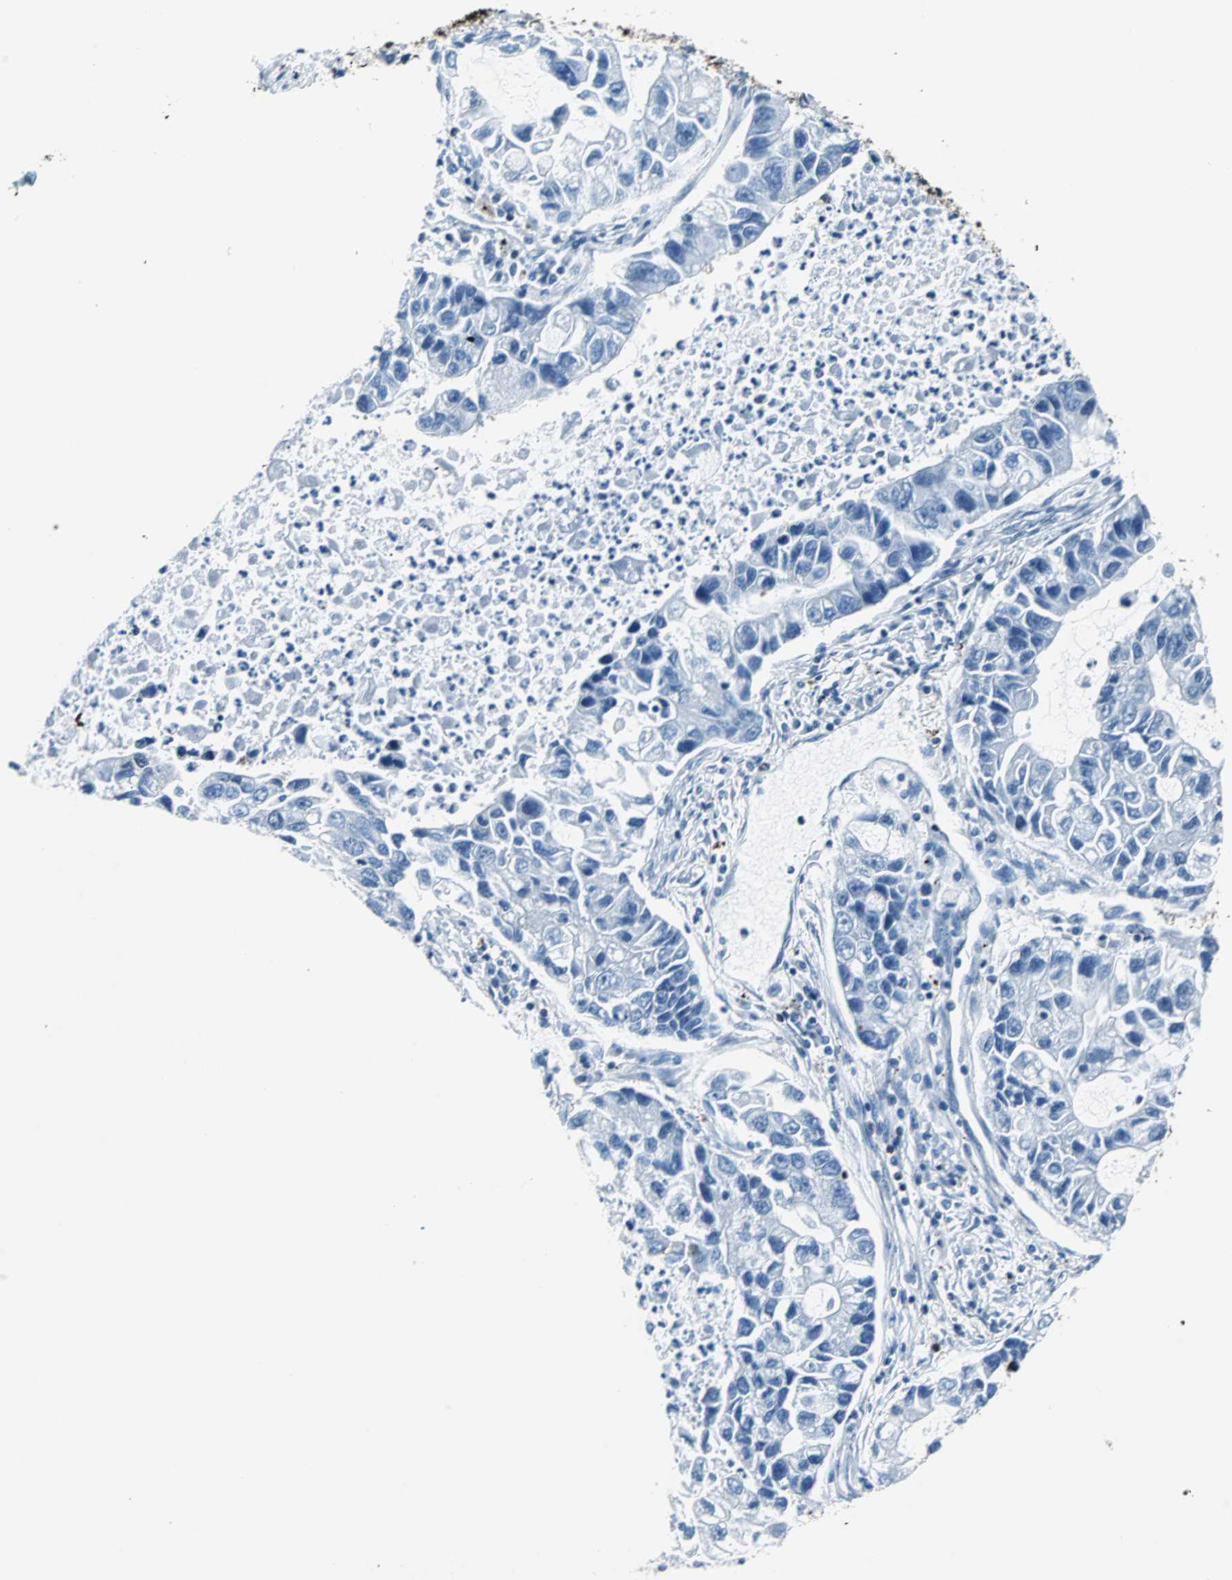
{"staining": {"intensity": "negative", "quantity": "none", "location": "none"}, "tissue": "lung cancer", "cell_type": "Tumor cells", "image_type": "cancer", "snomed": [{"axis": "morphology", "description": "Adenocarcinoma, NOS"}, {"axis": "topography", "description": "Lung"}], "caption": "Tumor cells show no significant expression in lung adenocarcinoma.", "gene": "FUBP1", "patient": {"sex": "female", "age": 51}}